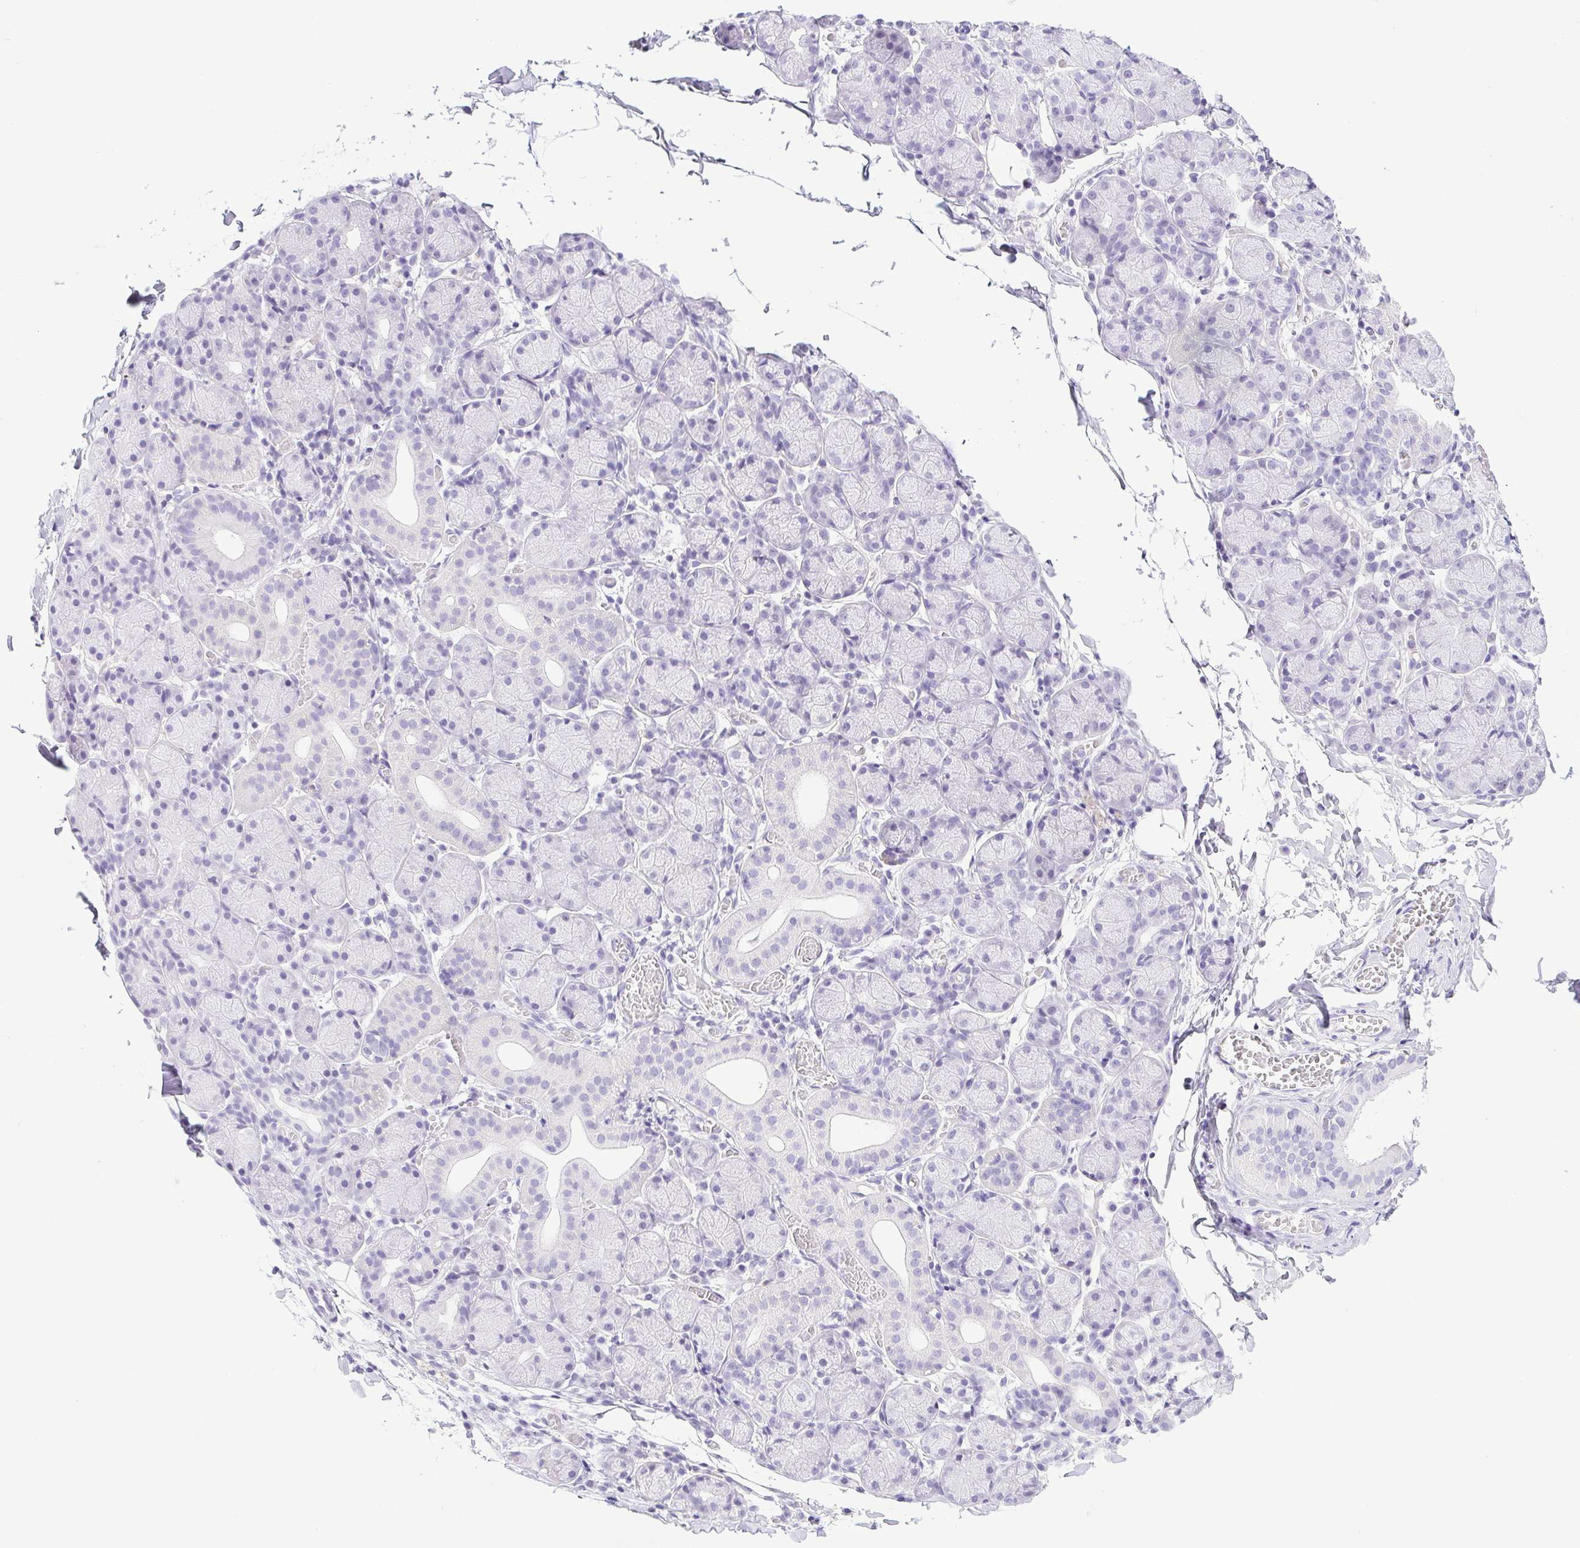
{"staining": {"intensity": "negative", "quantity": "none", "location": "none"}, "tissue": "salivary gland", "cell_type": "Glandular cells", "image_type": "normal", "snomed": [{"axis": "morphology", "description": "Normal tissue, NOS"}, {"axis": "topography", "description": "Salivary gland"}], "caption": "High magnification brightfield microscopy of unremarkable salivary gland stained with DAB (3,3'-diaminobenzidine) (brown) and counterstained with hematoxylin (blue): glandular cells show no significant expression.", "gene": "SYNPR", "patient": {"sex": "female", "age": 24}}